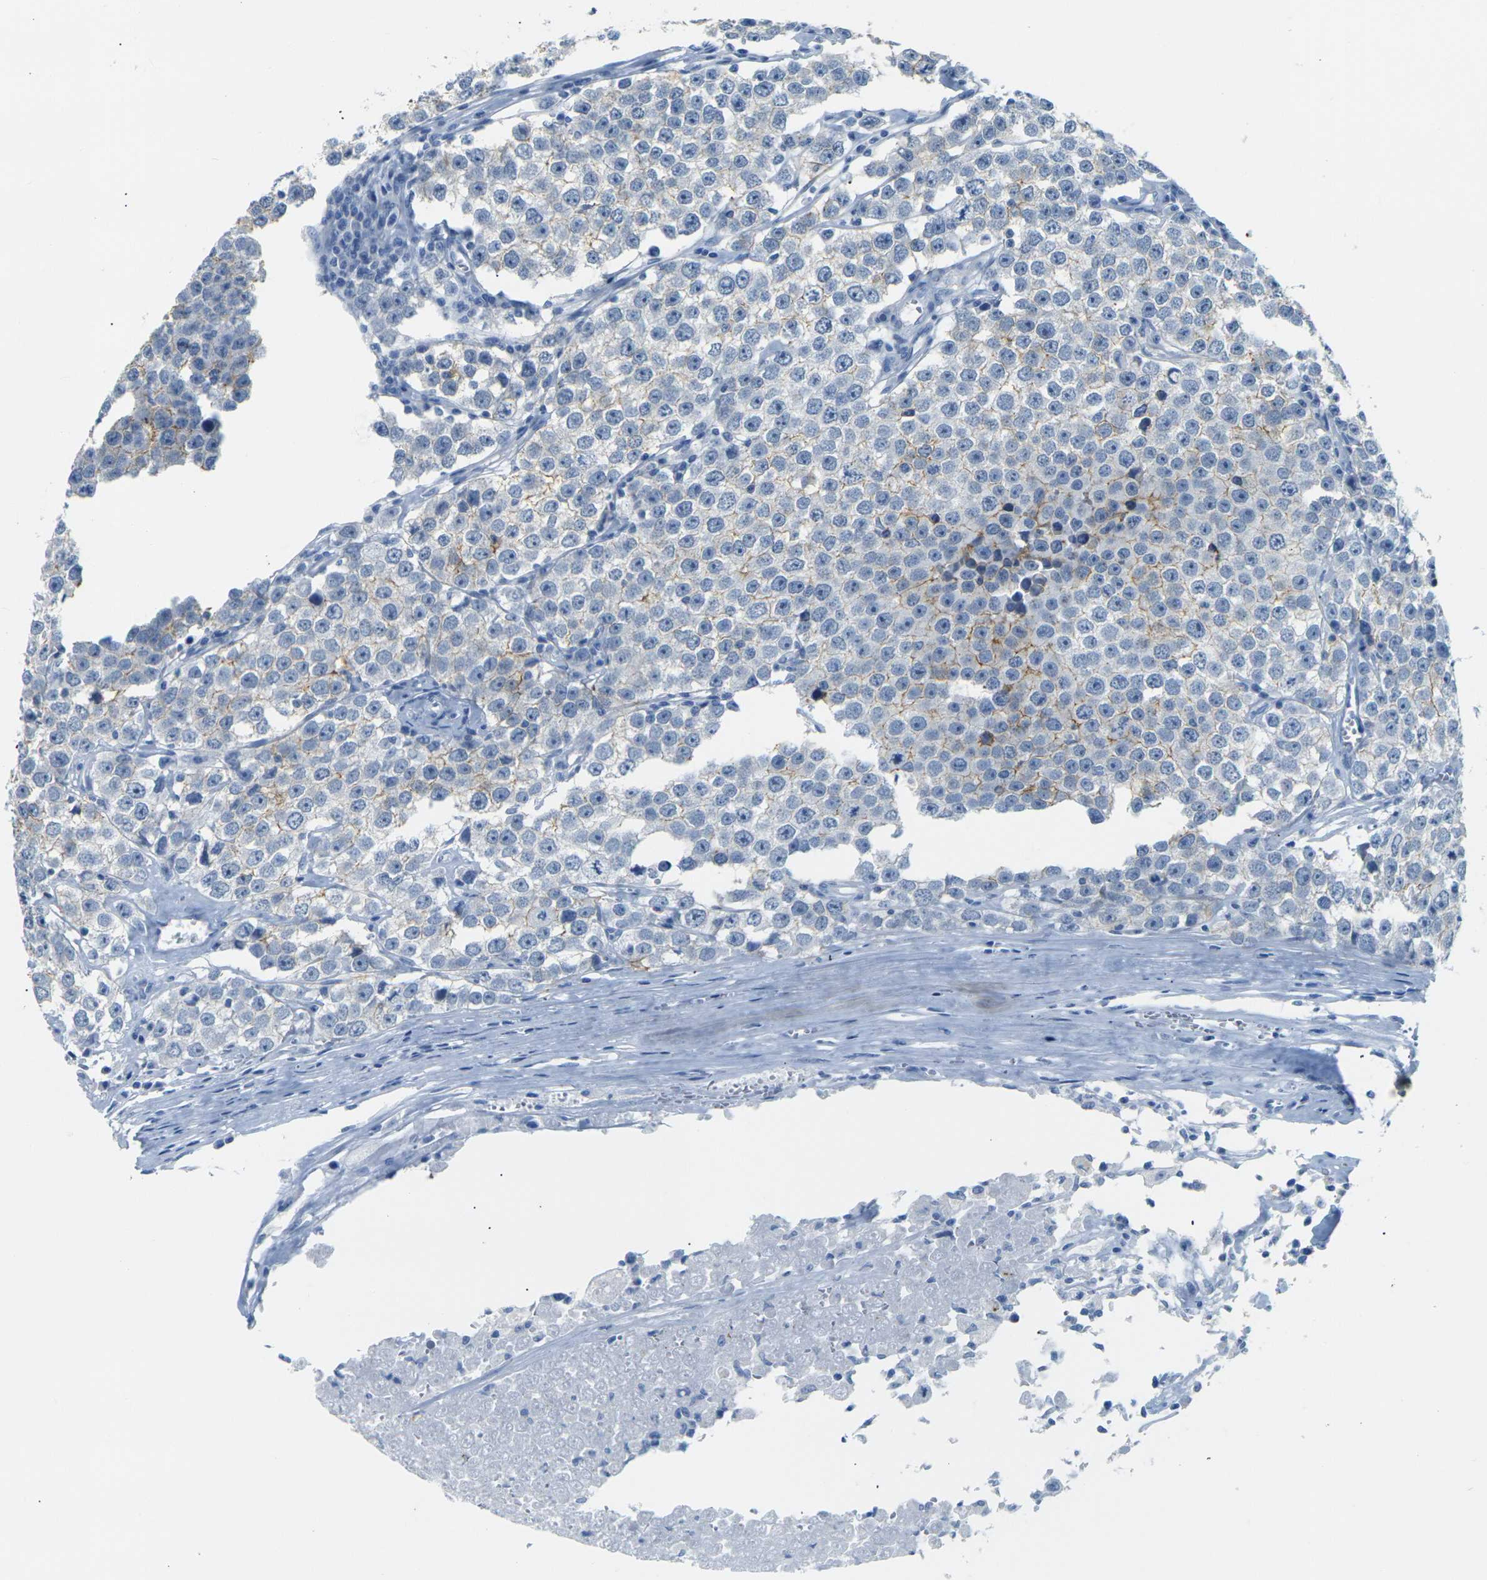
{"staining": {"intensity": "weak", "quantity": "25%-75%", "location": "cytoplasmic/membranous"}, "tissue": "testis cancer", "cell_type": "Tumor cells", "image_type": "cancer", "snomed": [{"axis": "morphology", "description": "Seminoma, NOS"}, {"axis": "morphology", "description": "Carcinoma, Embryonal, NOS"}, {"axis": "topography", "description": "Testis"}], "caption": "Immunohistochemical staining of human testis seminoma demonstrates low levels of weak cytoplasmic/membranous protein positivity in about 25%-75% of tumor cells.", "gene": "CLDN7", "patient": {"sex": "male", "age": 52}}